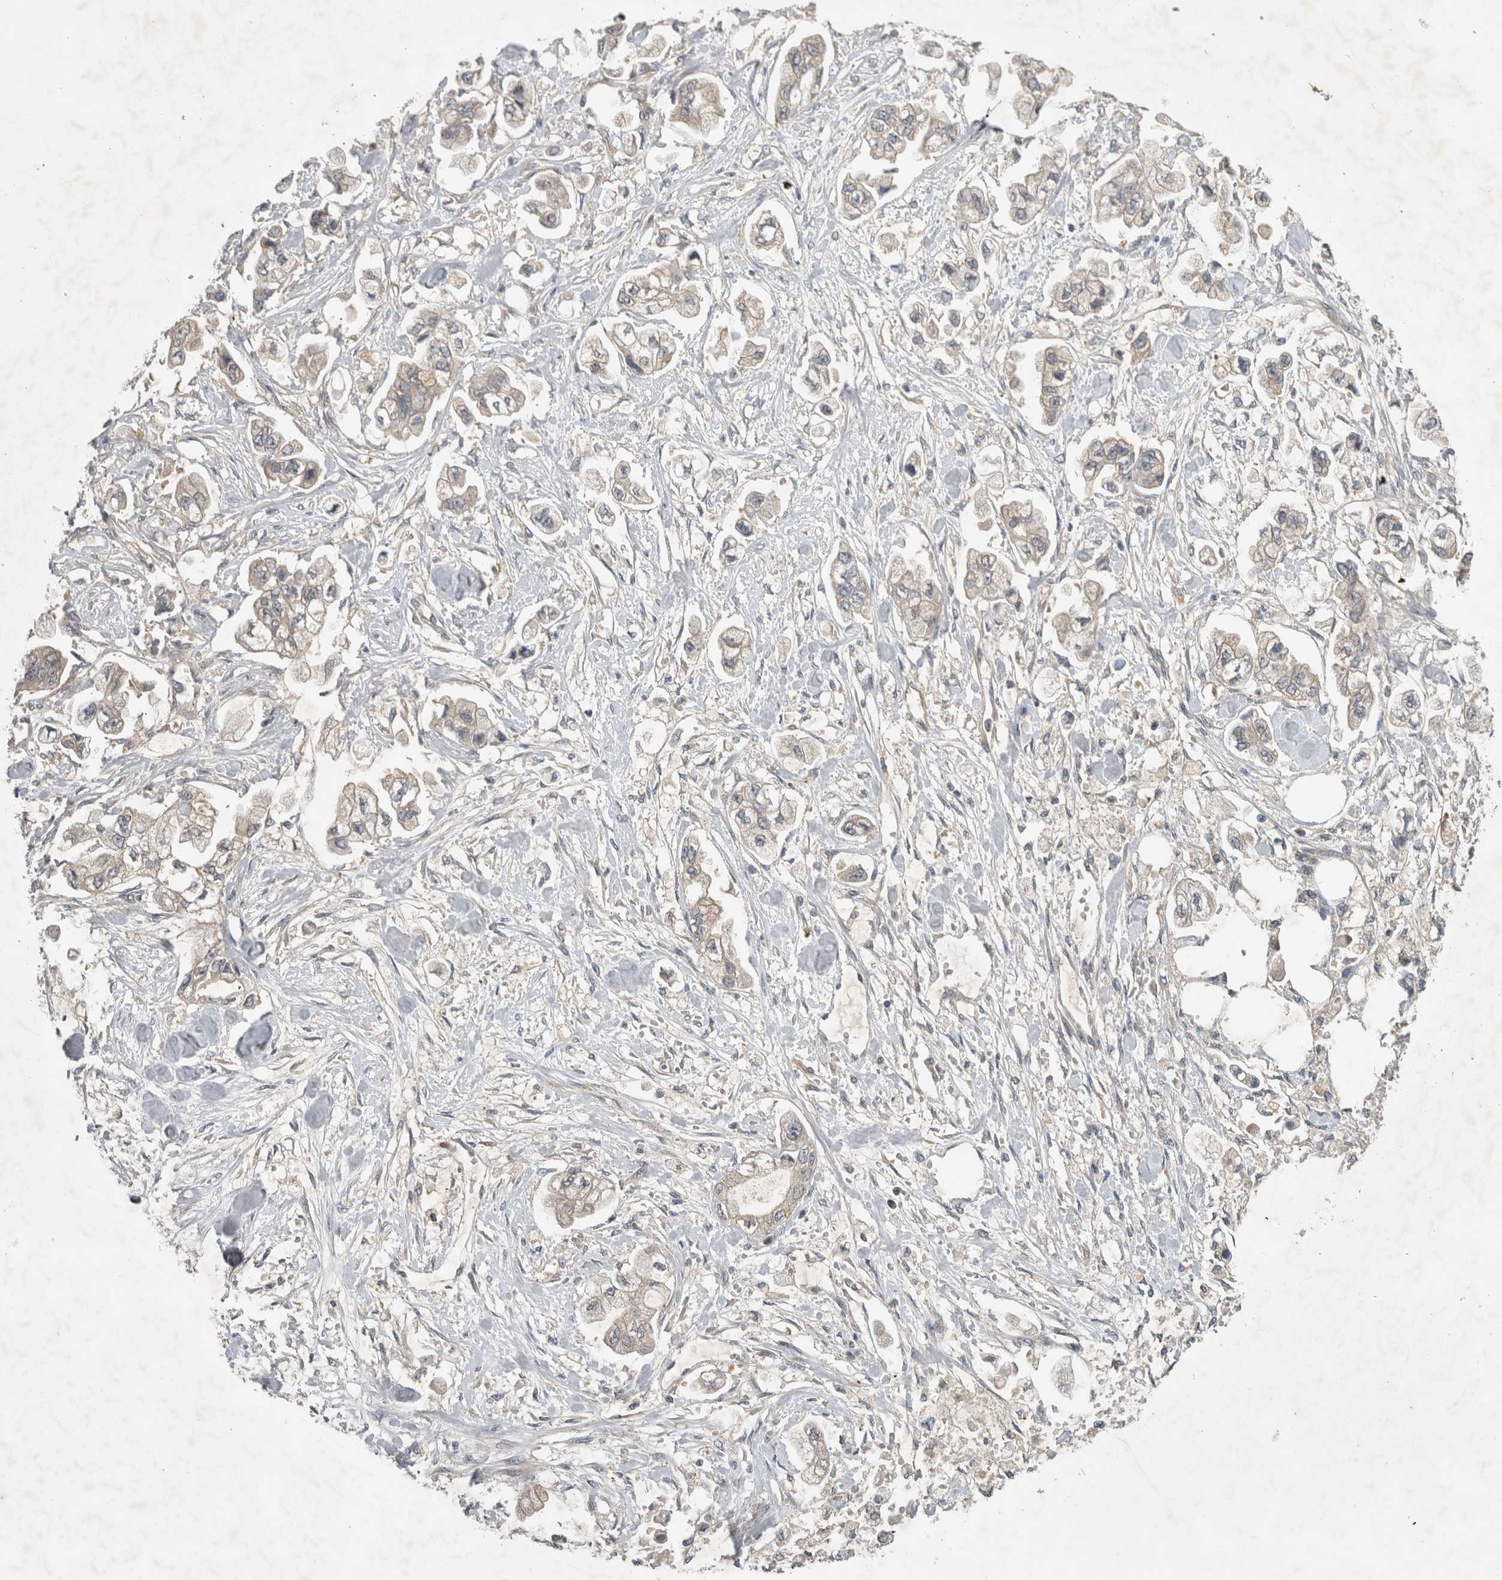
{"staining": {"intensity": "moderate", "quantity": "<25%", "location": "cytoplasmic/membranous"}, "tissue": "stomach cancer", "cell_type": "Tumor cells", "image_type": "cancer", "snomed": [{"axis": "morphology", "description": "Normal tissue, NOS"}, {"axis": "morphology", "description": "Adenocarcinoma, NOS"}, {"axis": "topography", "description": "Stomach"}], "caption": "Brown immunohistochemical staining in human stomach adenocarcinoma demonstrates moderate cytoplasmic/membranous staining in about <25% of tumor cells.", "gene": "AASDHPPT", "patient": {"sex": "male", "age": 62}}